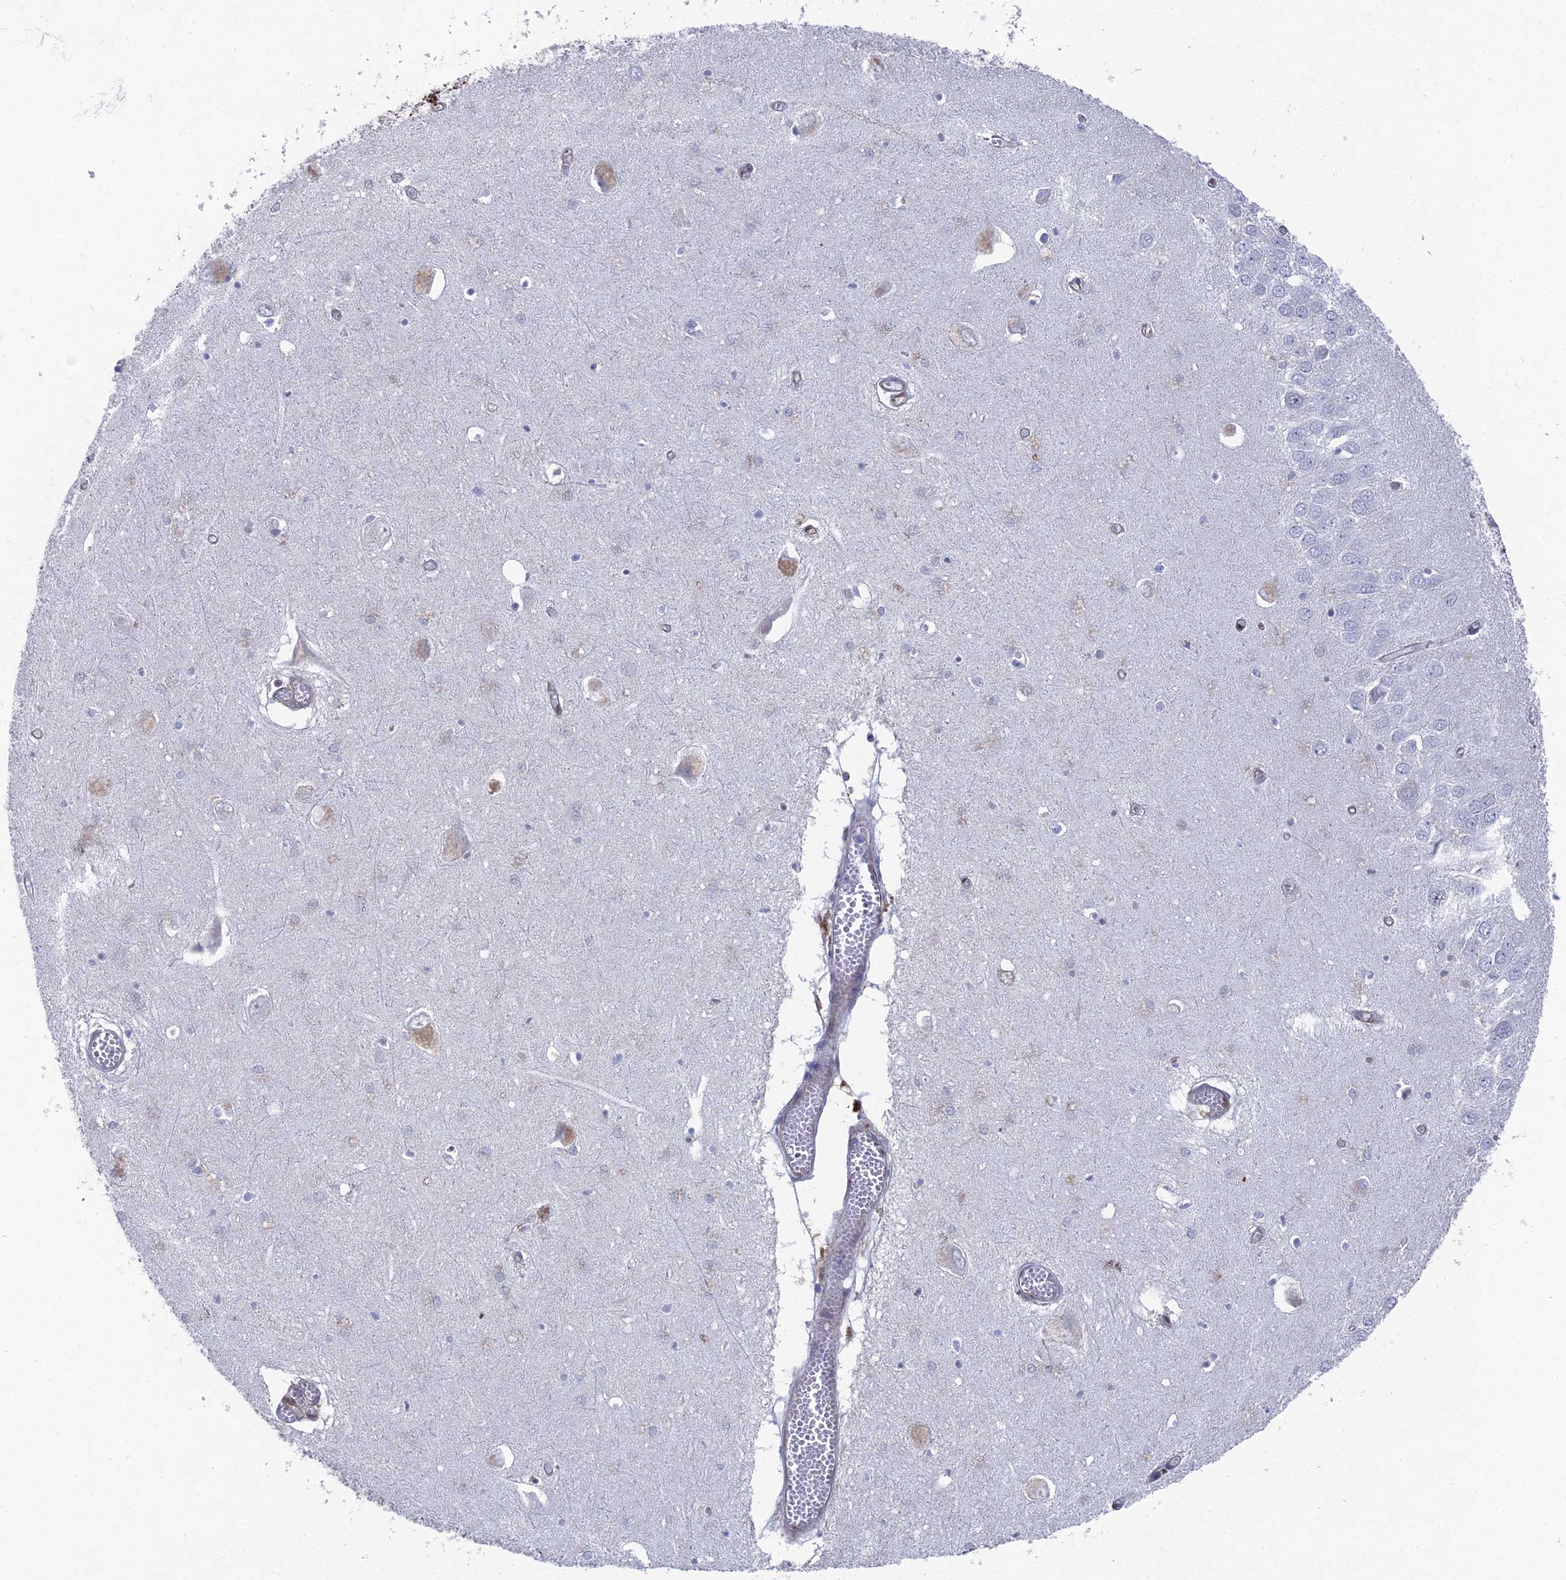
{"staining": {"intensity": "moderate", "quantity": "<25%", "location": "nuclear"}, "tissue": "hippocampus", "cell_type": "Glial cells", "image_type": "normal", "snomed": [{"axis": "morphology", "description": "Normal tissue, NOS"}, {"axis": "topography", "description": "Hippocampus"}], "caption": "Immunohistochemical staining of benign human hippocampus exhibits <25% levels of moderate nuclear protein positivity in approximately <25% of glial cells.", "gene": "UNC5D", "patient": {"sex": "male", "age": 70}}